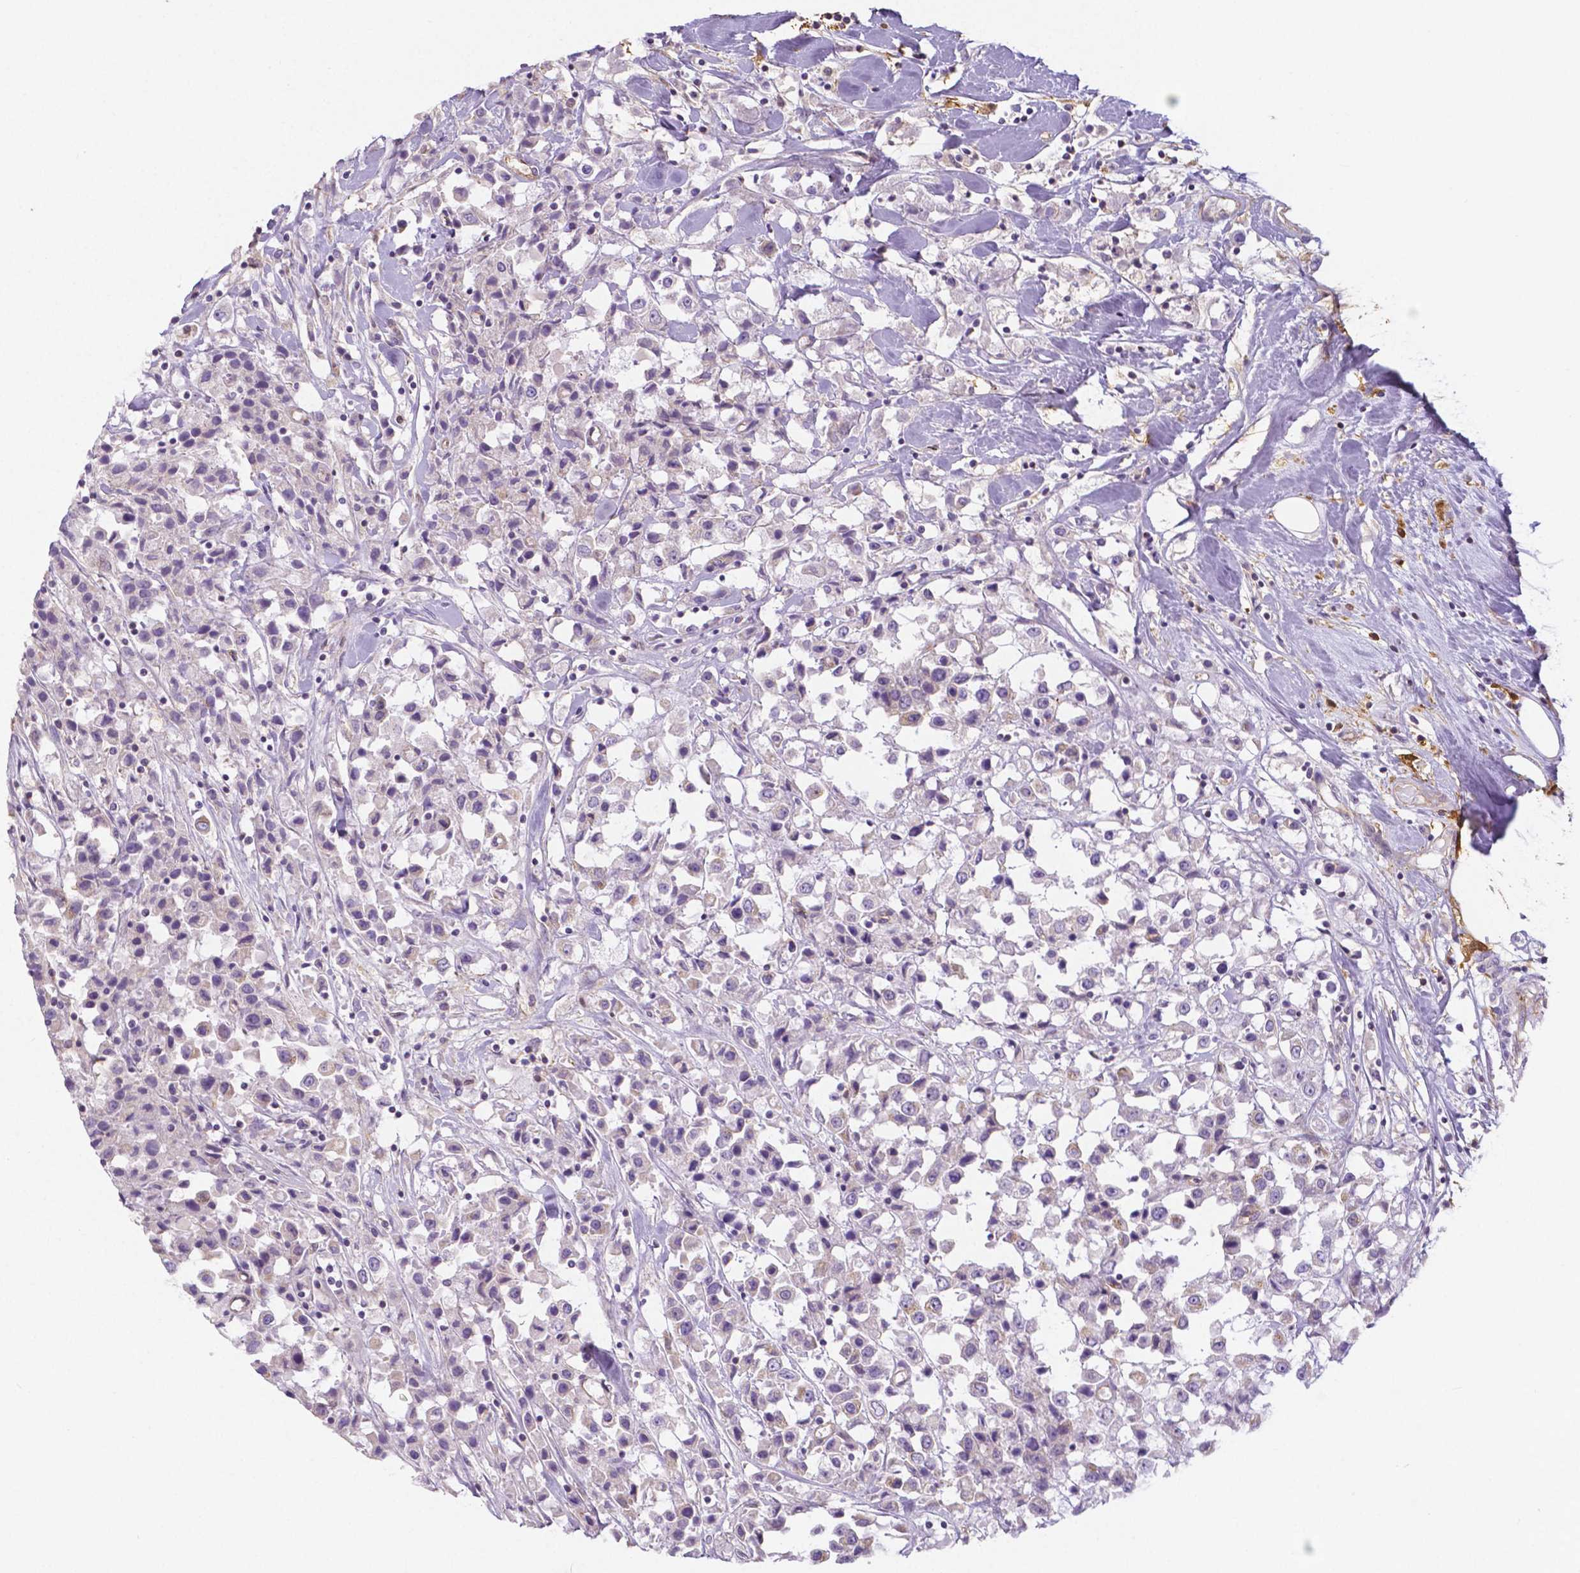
{"staining": {"intensity": "negative", "quantity": "none", "location": "none"}, "tissue": "breast cancer", "cell_type": "Tumor cells", "image_type": "cancer", "snomed": [{"axis": "morphology", "description": "Duct carcinoma"}, {"axis": "topography", "description": "Breast"}], "caption": "Tumor cells show no significant protein staining in breast cancer. (DAB immunohistochemistry (IHC), high magnification).", "gene": "CRMP1", "patient": {"sex": "female", "age": 61}}